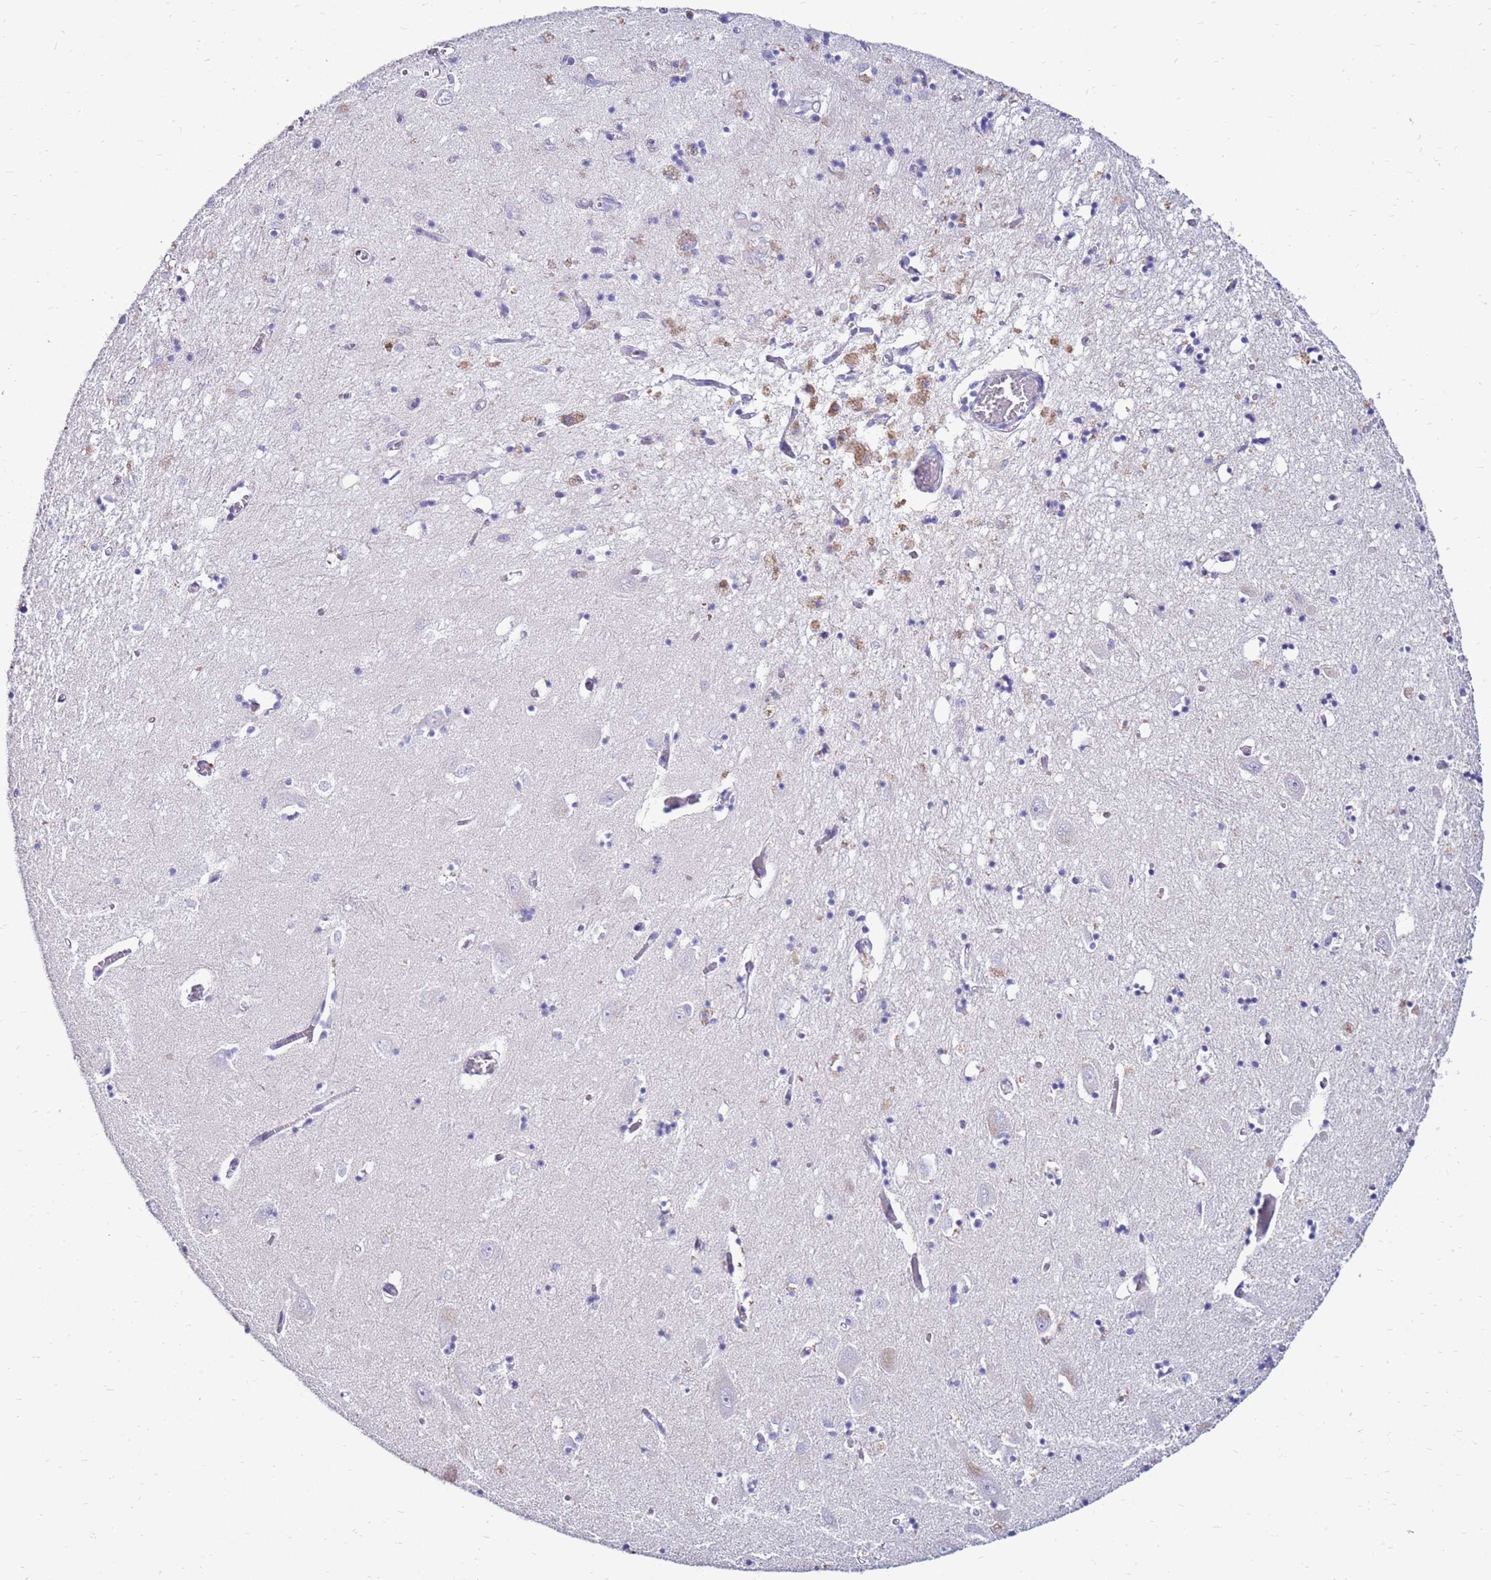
{"staining": {"intensity": "negative", "quantity": "none", "location": "none"}, "tissue": "hippocampus", "cell_type": "Glial cells", "image_type": "normal", "snomed": [{"axis": "morphology", "description": "Normal tissue, NOS"}, {"axis": "topography", "description": "Hippocampus"}], "caption": "This image is of benign hippocampus stained with immunohistochemistry (IHC) to label a protein in brown with the nuclei are counter-stained blue. There is no expression in glial cells. (DAB immunohistochemistry with hematoxylin counter stain).", "gene": "IGF1R", "patient": {"sex": "male", "age": 70}}